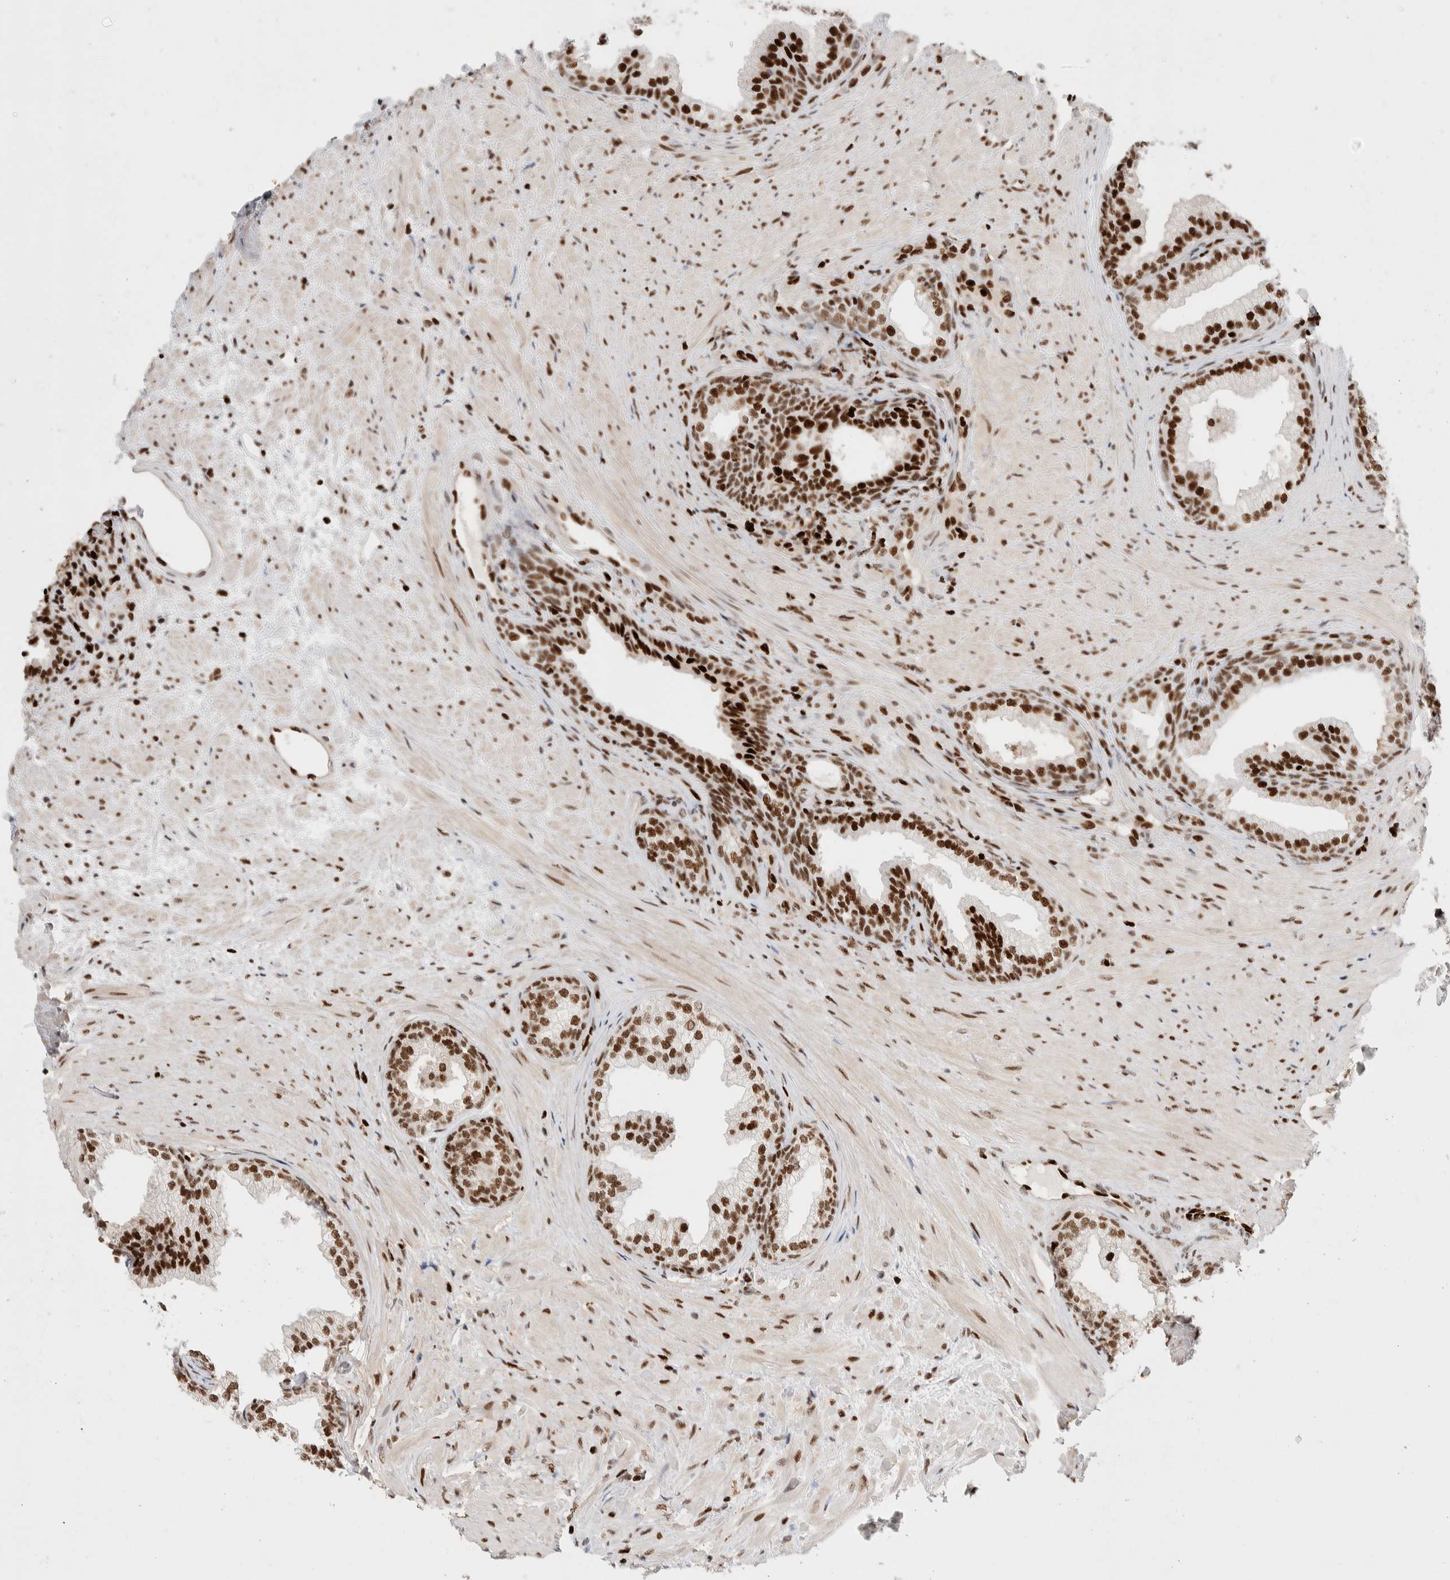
{"staining": {"intensity": "strong", "quantity": ">75%", "location": "cytoplasmic/membranous,nuclear"}, "tissue": "prostate", "cell_type": "Glandular cells", "image_type": "normal", "snomed": [{"axis": "morphology", "description": "Normal tissue, NOS"}, {"axis": "topography", "description": "Prostate"}], "caption": "An immunohistochemistry micrograph of normal tissue is shown. Protein staining in brown labels strong cytoplasmic/membranous,nuclear positivity in prostate within glandular cells. (DAB = brown stain, brightfield microscopy at high magnification).", "gene": "C17orf49", "patient": {"sex": "male", "age": 76}}